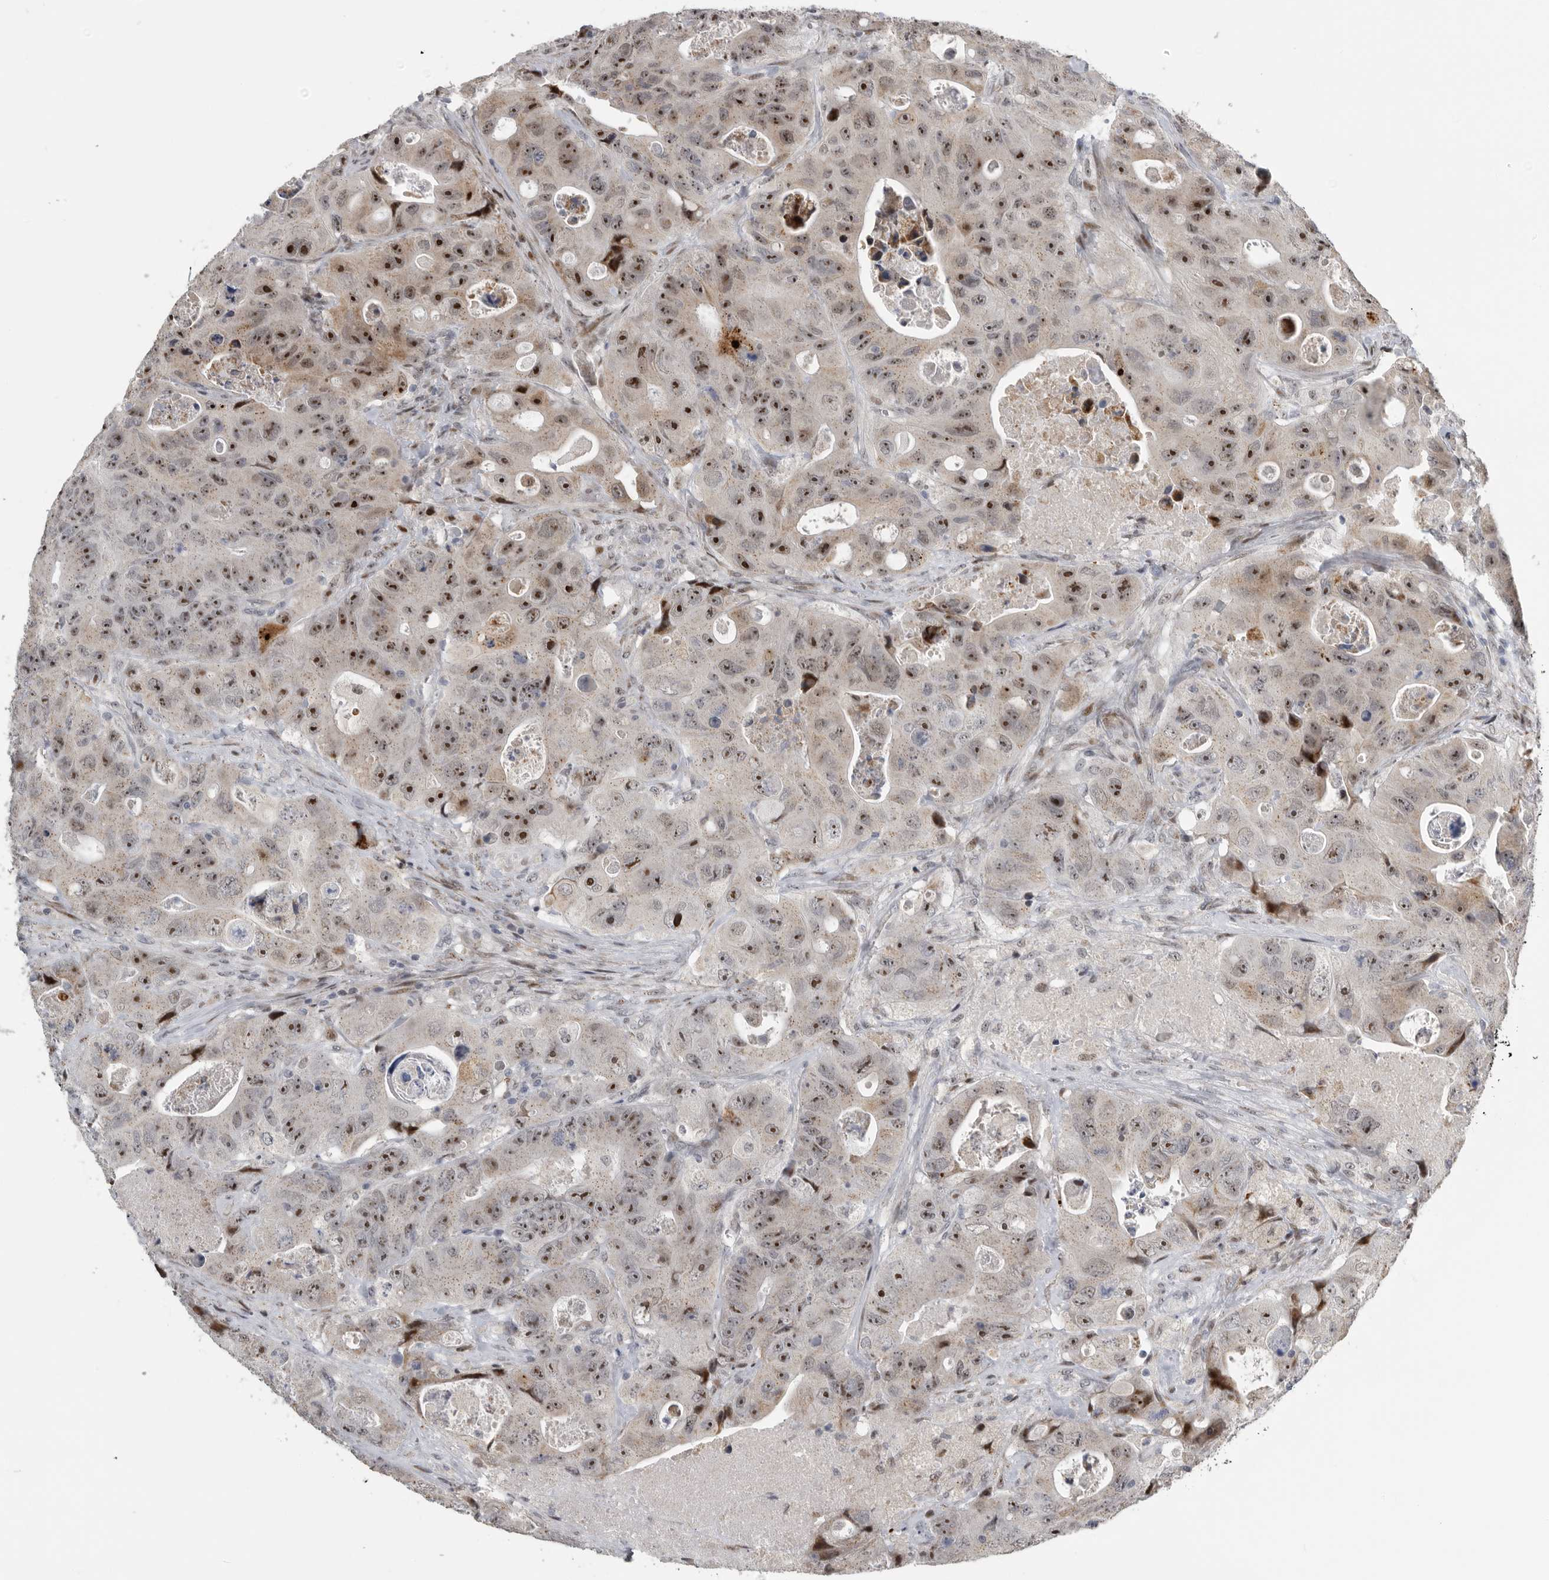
{"staining": {"intensity": "moderate", "quantity": "25%-75%", "location": "nuclear"}, "tissue": "colorectal cancer", "cell_type": "Tumor cells", "image_type": "cancer", "snomed": [{"axis": "morphology", "description": "Adenocarcinoma, NOS"}, {"axis": "topography", "description": "Colon"}], "caption": "Moderate nuclear staining for a protein is appreciated in about 25%-75% of tumor cells of colorectal cancer using immunohistochemistry (IHC).", "gene": "PCMTD1", "patient": {"sex": "female", "age": 46}}